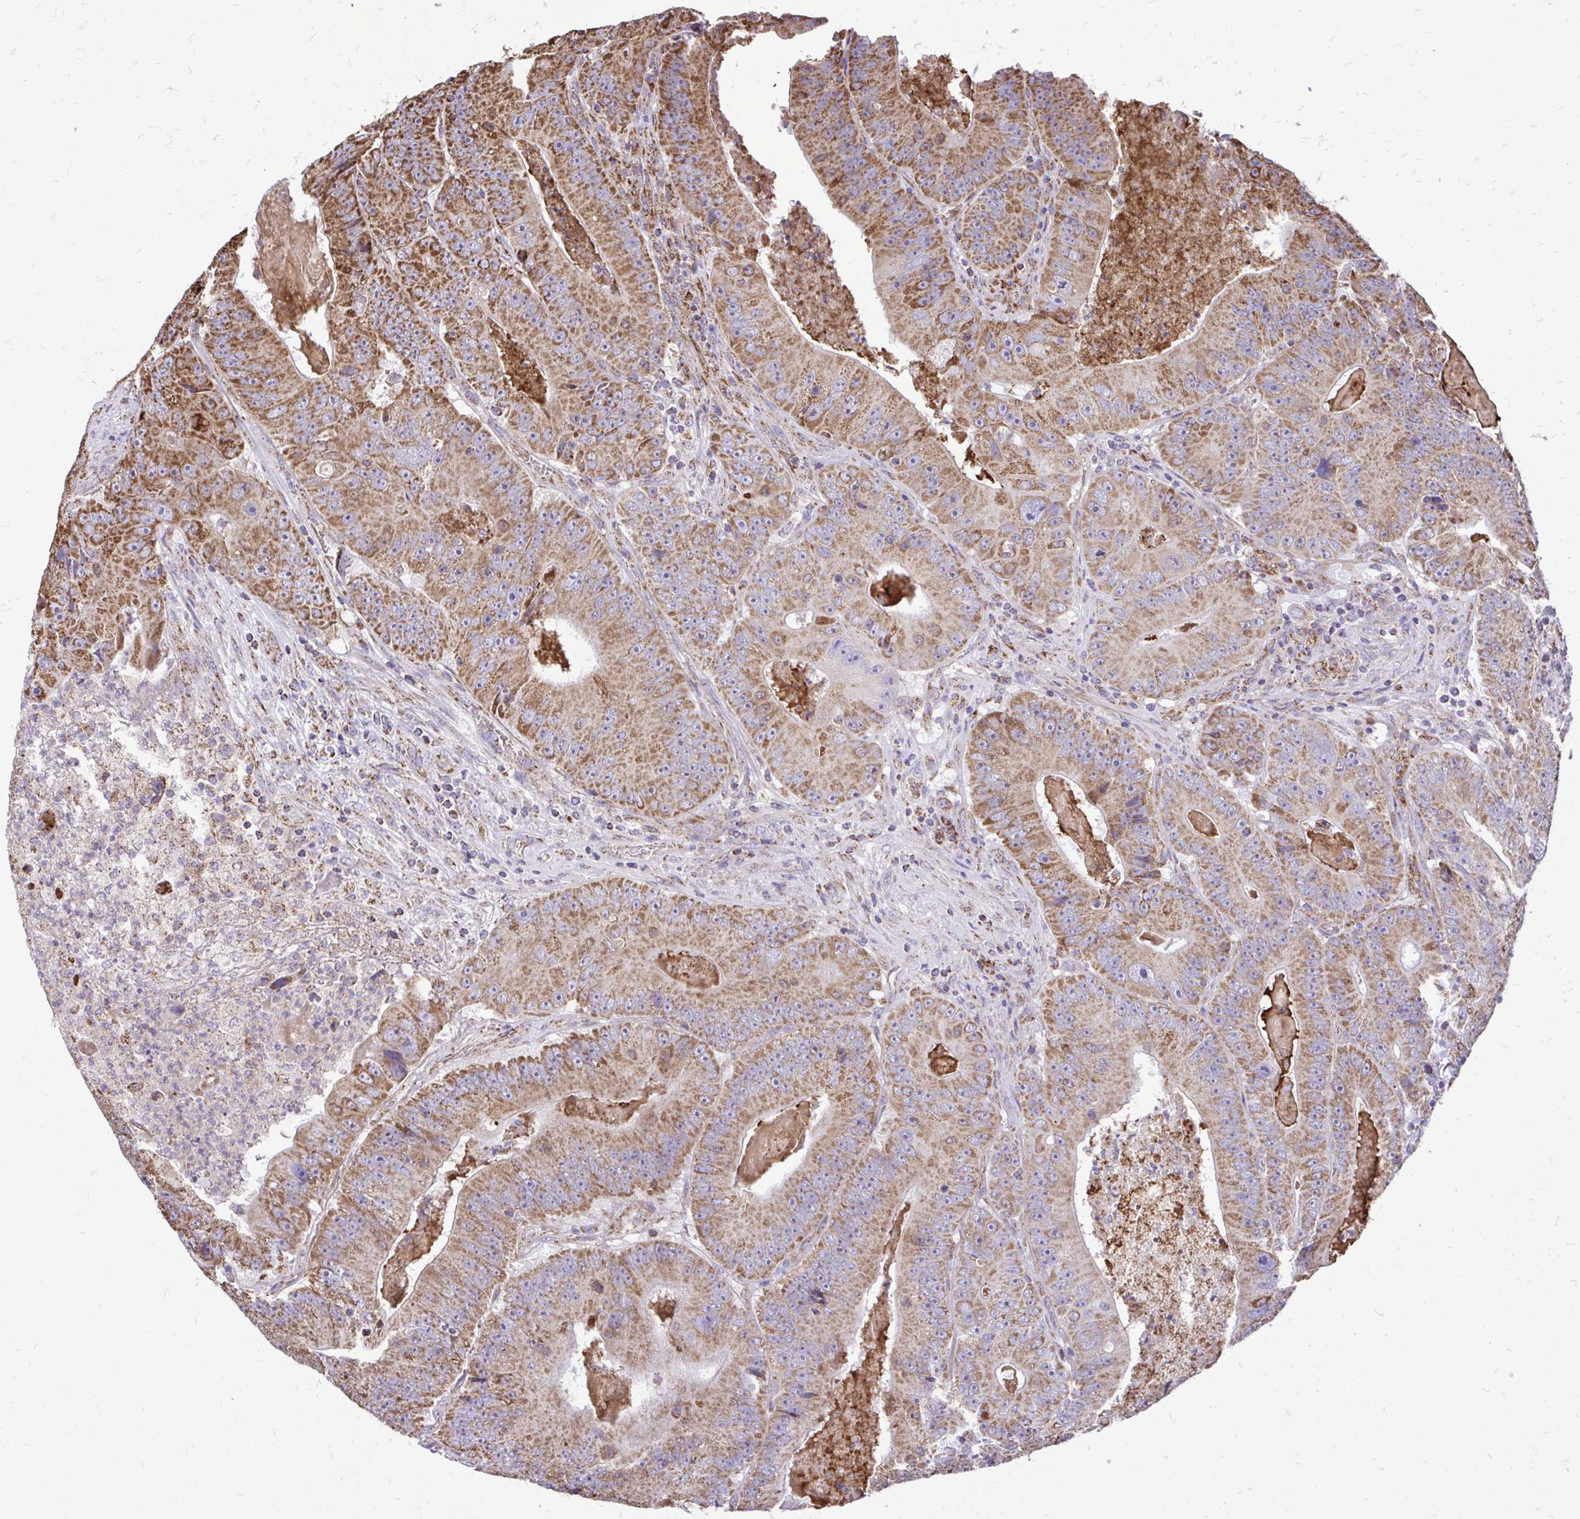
{"staining": {"intensity": "moderate", "quantity": ">75%", "location": "cytoplasmic/membranous"}, "tissue": "colorectal cancer", "cell_type": "Tumor cells", "image_type": "cancer", "snomed": [{"axis": "morphology", "description": "Adenocarcinoma, NOS"}, {"axis": "topography", "description": "Colon"}], "caption": "Immunohistochemical staining of colorectal adenocarcinoma shows moderate cytoplasmic/membranous protein staining in approximately >75% of tumor cells.", "gene": "UBE2C", "patient": {"sex": "female", "age": 86}}